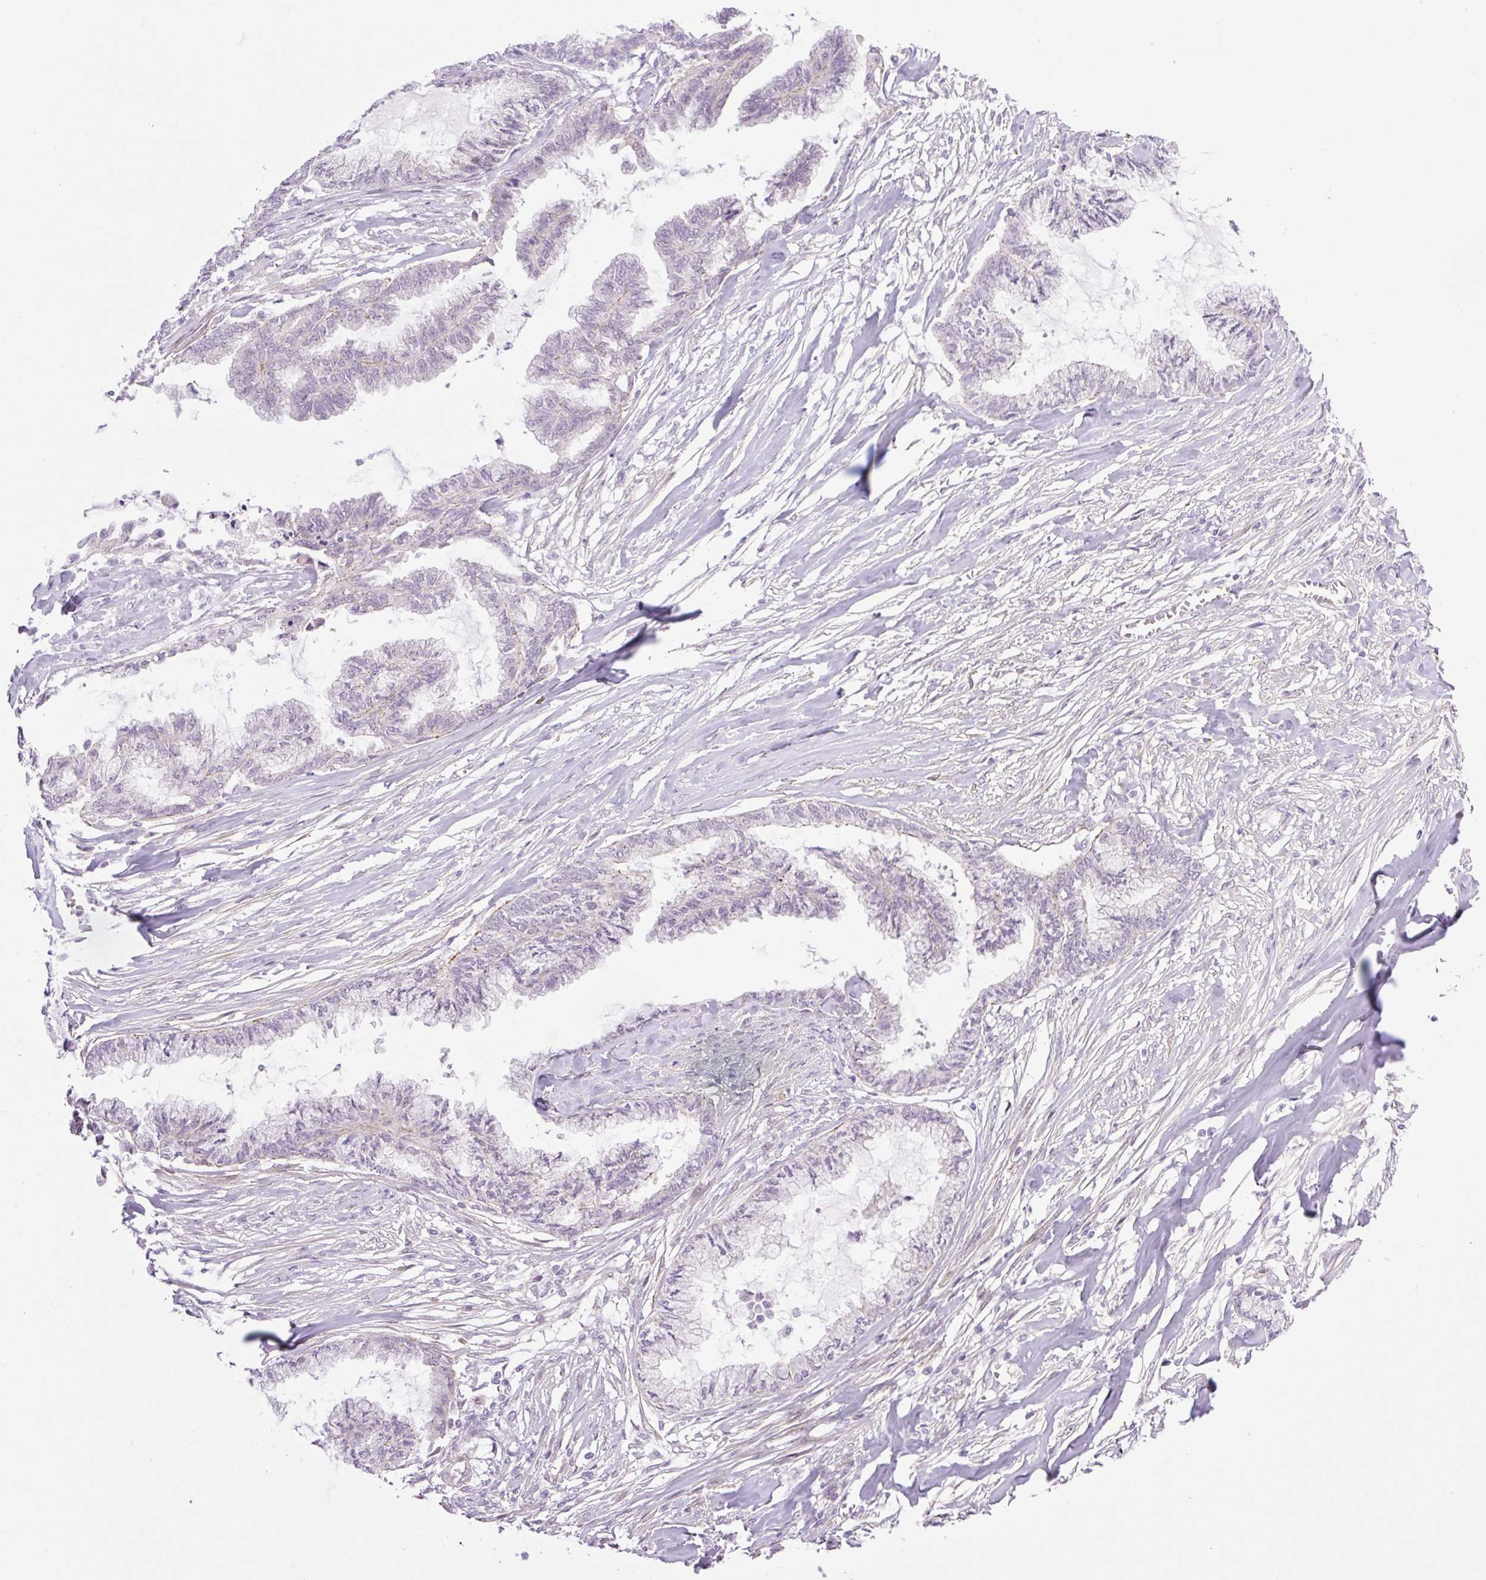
{"staining": {"intensity": "negative", "quantity": "none", "location": "none"}, "tissue": "endometrial cancer", "cell_type": "Tumor cells", "image_type": "cancer", "snomed": [{"axis": "morphology", "description": "Adenocarcinoma, NOS"}, {"axis": "topography", "description": "Endometrium"}], "caption": "The histopathology image reveals no significant staining in tumor cells of endometrial cancer. Brightfield microscopy of immunohistochemistry (IHC) stained with DAB (3,3'-diaminobenzidine) (brown) and hematoxylin (blue), captured at high magnification.", "gene": "ICE1", "patient": {"sex": "female", "age": 86}}